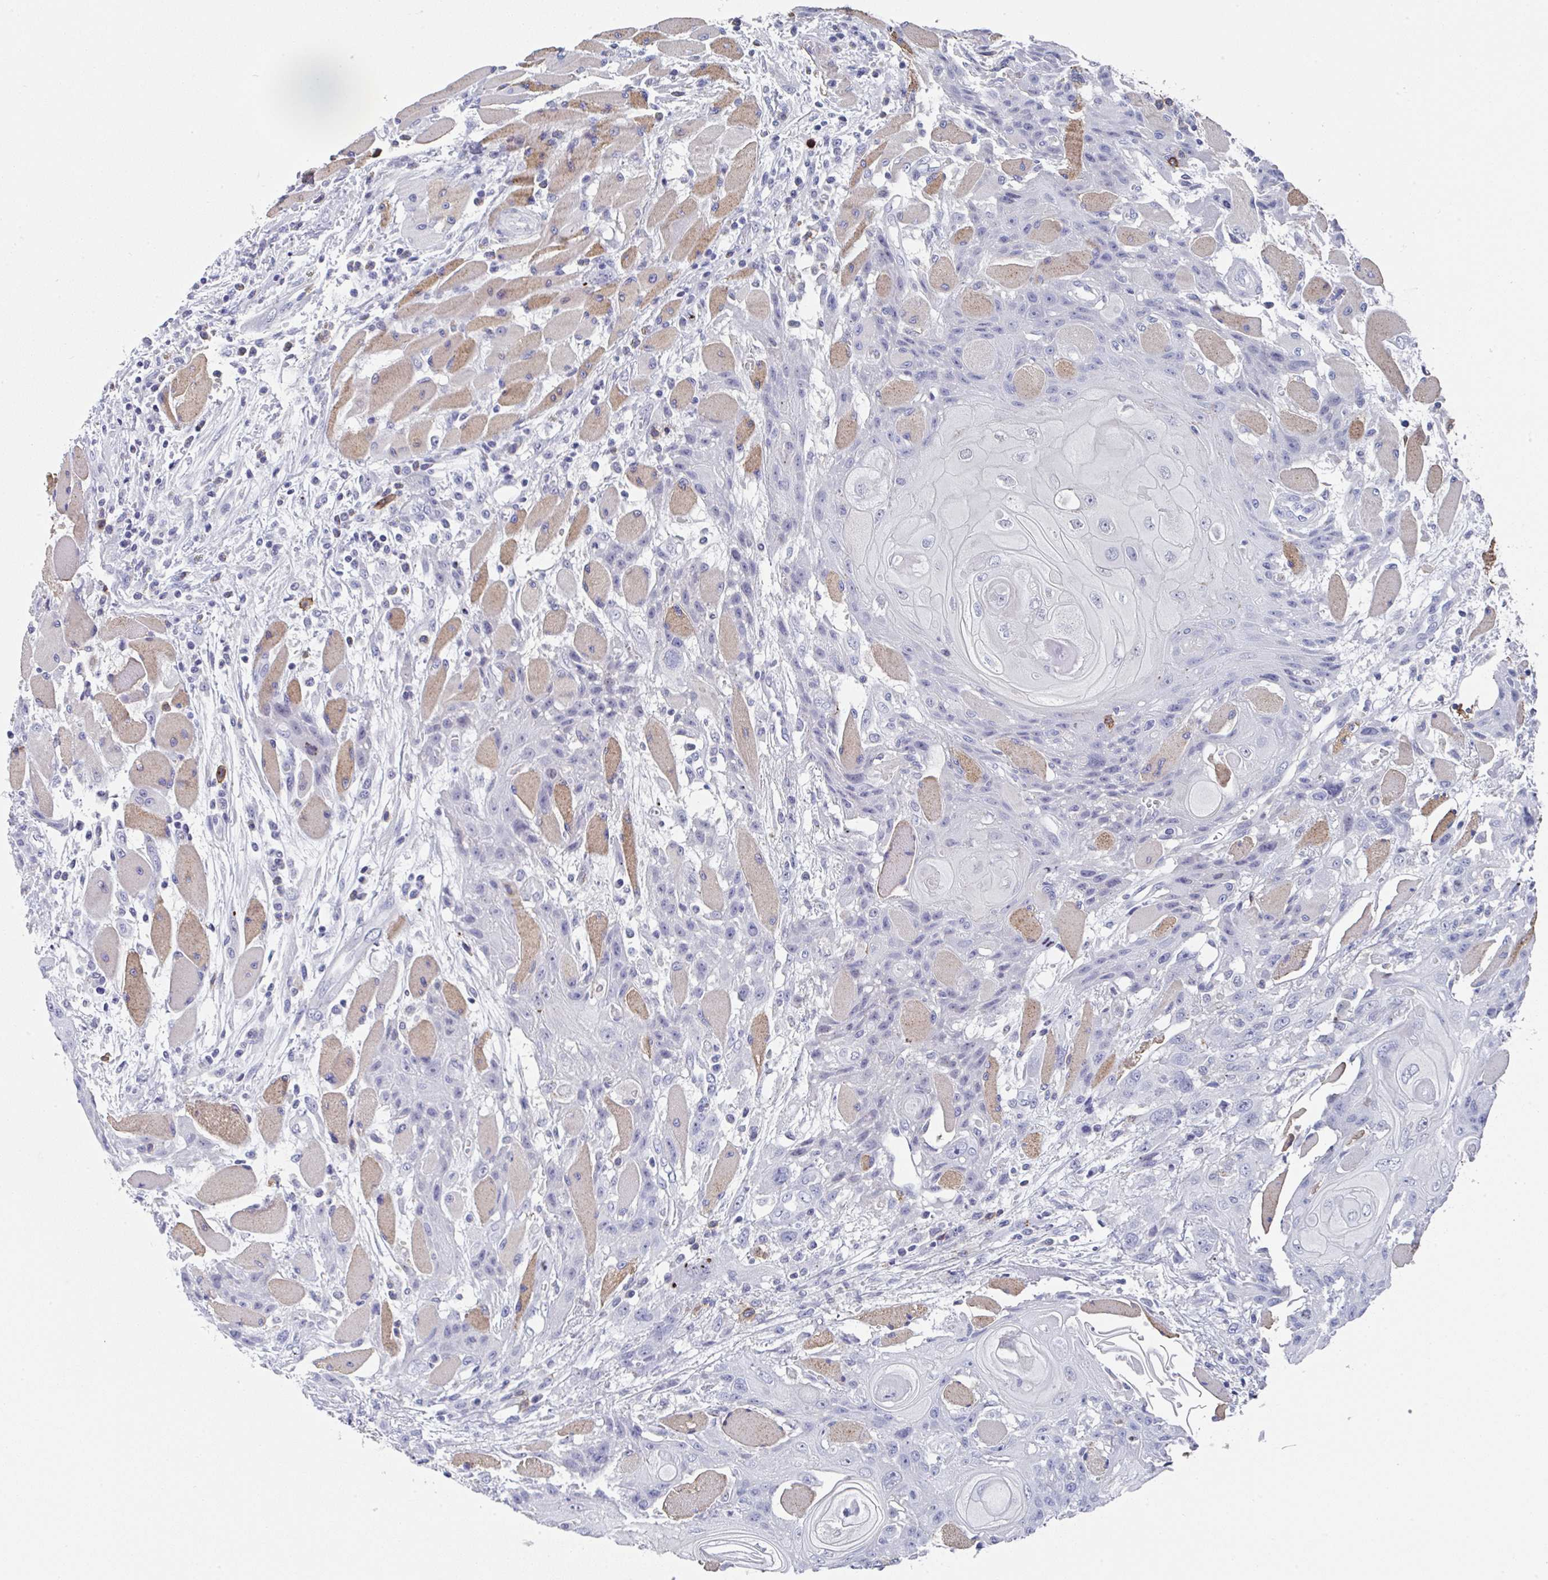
{"staining": {"intensity": "negative", "quantity": "none", "location": "none"}, "tissue": "head and neck cancer", "cell_type": "Tumor cells", "image_type": "cancer", "snomed": [{"axis": "morphology", "description": "Squamous cell carcinoma, NOS"}, {"axis": "topography", "description": "Head-Neck"}], "caption": "Immunohistochemistry (IHC) of human head and neck cancer (squamous cell carcinoma) displays no staining in tumor cells.", "gene": "TNFRSF8", "patient": {"sex": "female", "age": 43}}